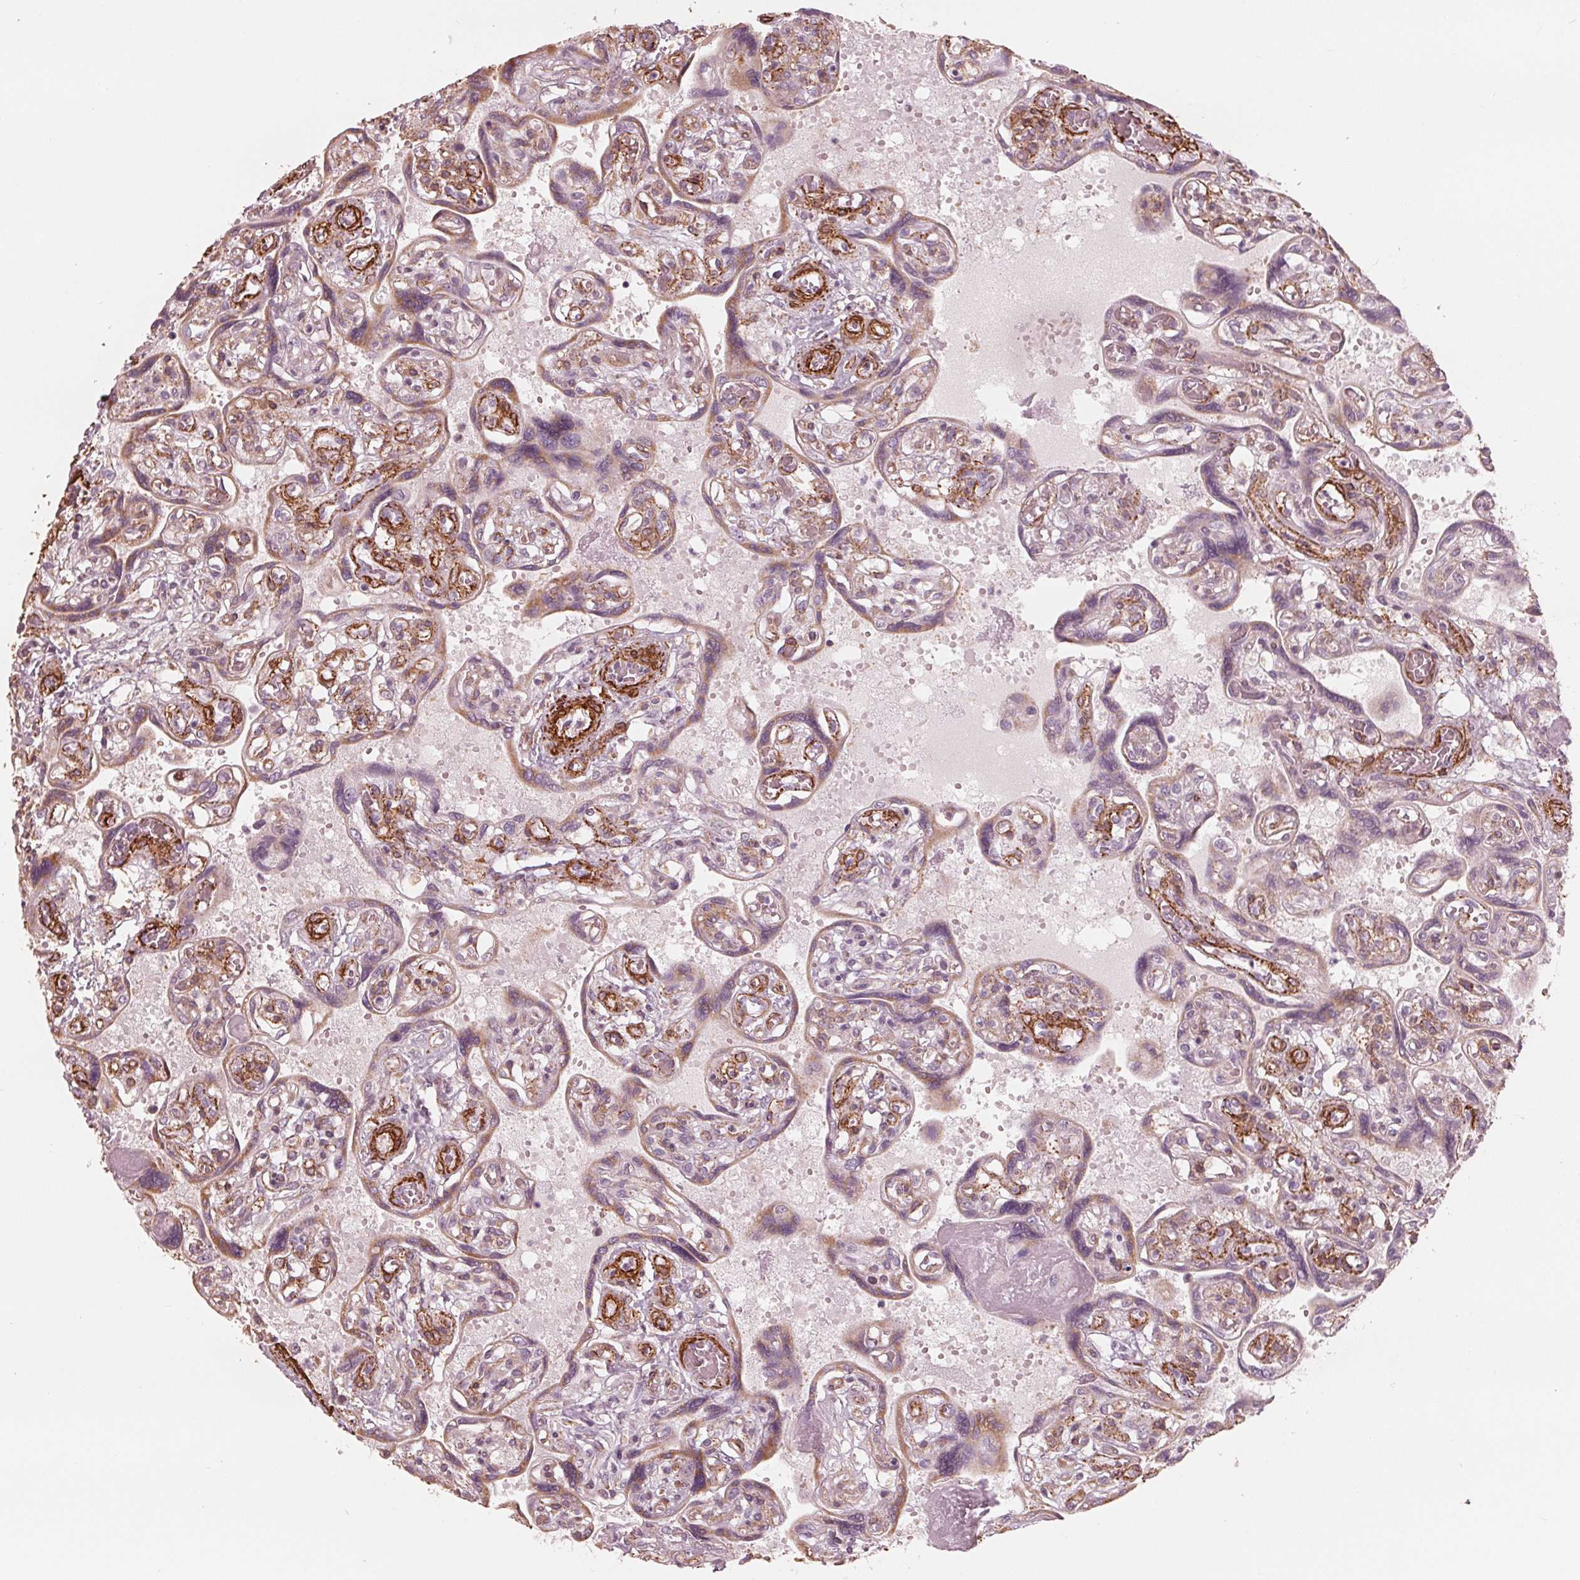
{"staining": {"intensity": "negative", "quantity": "none", "location": "none"}, "tissue": "placenta", "cell_type": "Decidual cells", "image_type": "normal", "snomed": [{"axis": "morphology", "description": "Normal tissue, NOS"}, {"axis": "topography", "description": "Placenta"}], "caption": "An IHC photomicrograph of normal placenta is shown. There is no staining in decidual cells of placenta.", "gene": "MIER3", "patient": {"sex": "female", "age": 32}}